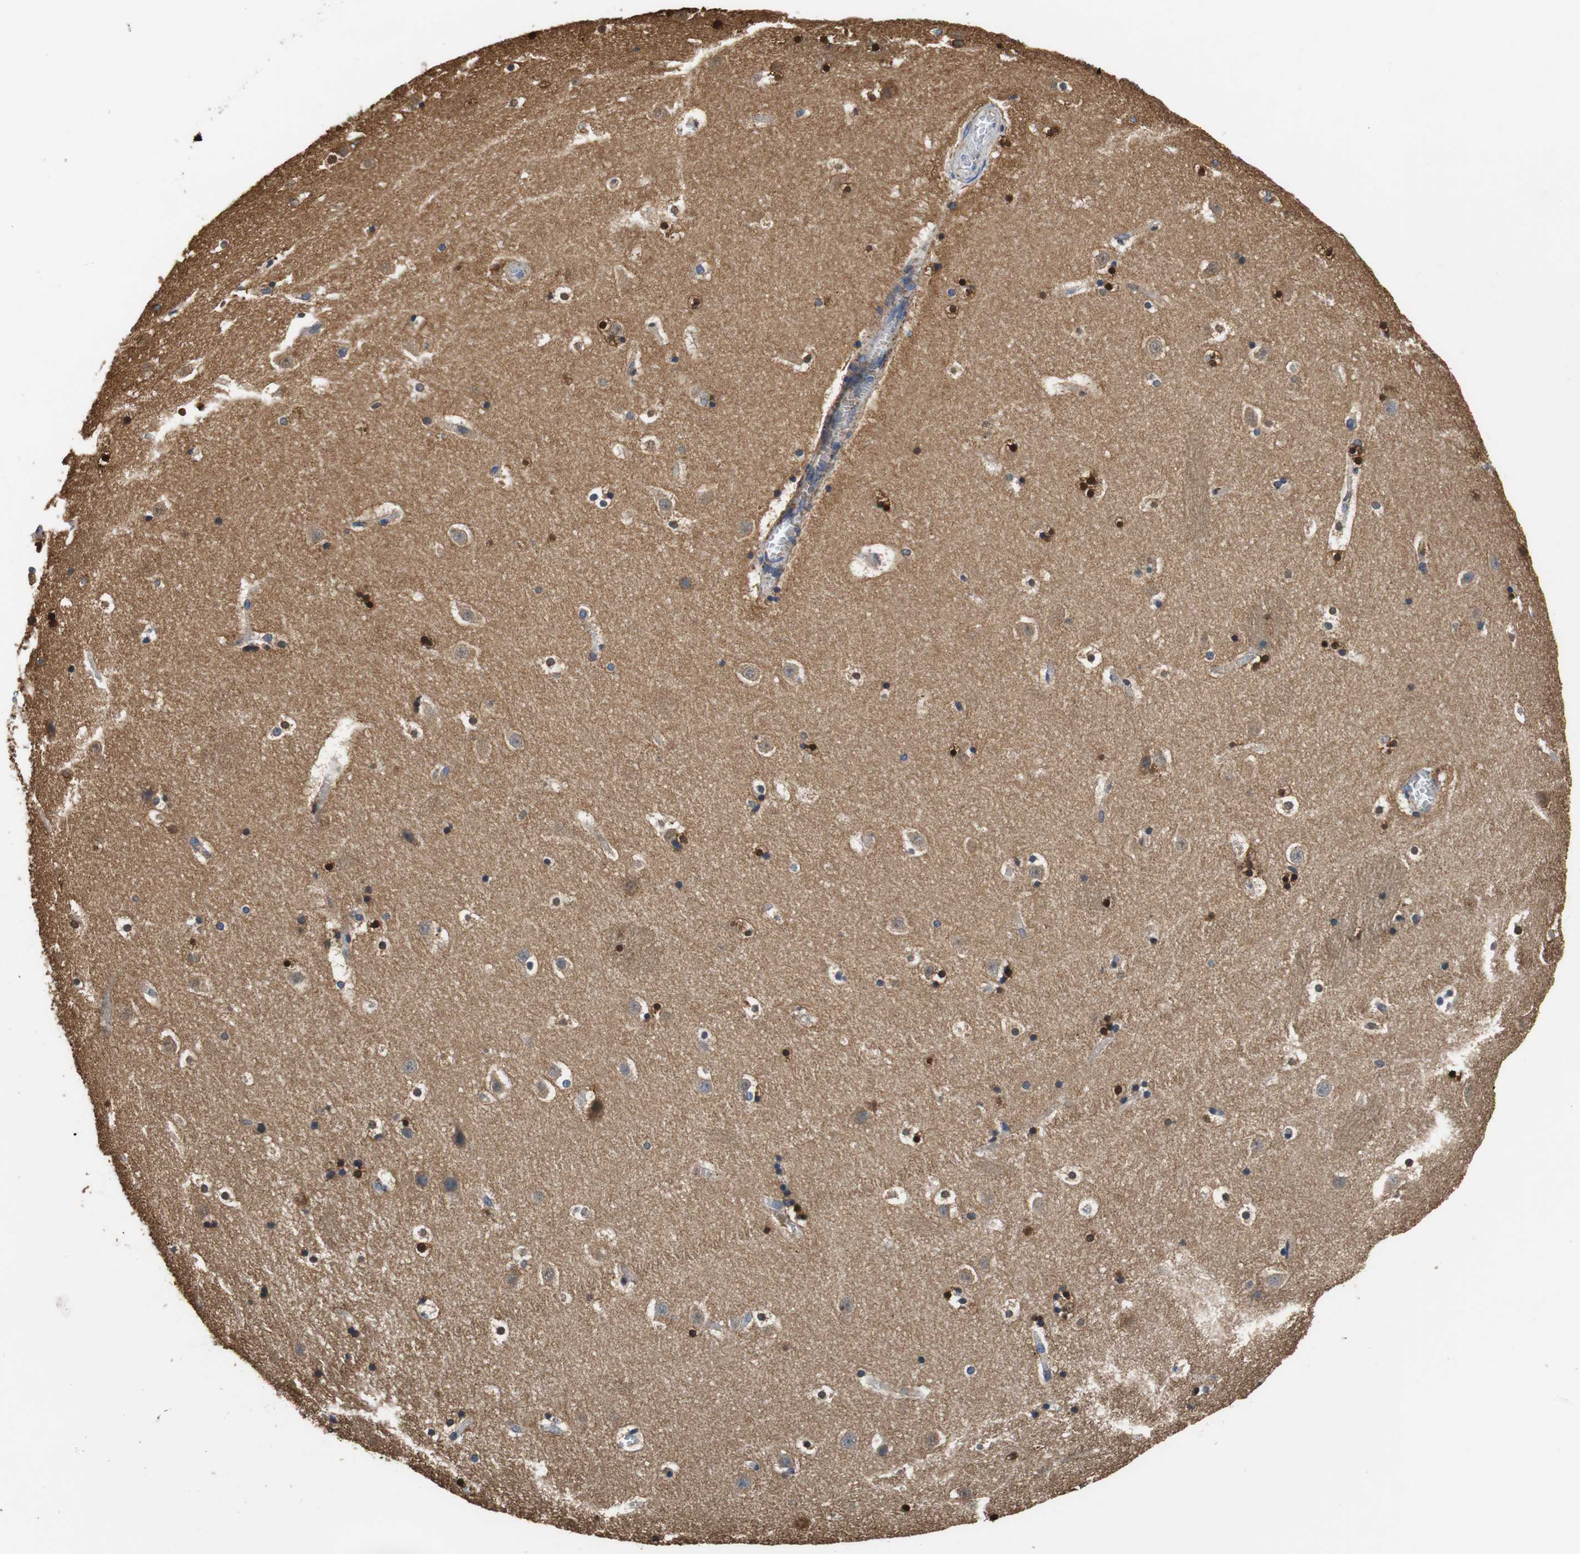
{"staining": {"intensity": "strong", "quantity": ">75%", "location": "cytoplasmic/membranous,nuclear"}, "tissue": "caudate", "cell_type": "Glial cells", "image_type": "normal", "snomed": [{"axis": "morphology", "description": "Normal tissue, NOS"}, {"axis": "topography", "description": "Lateral ventricle wall"}], "caption": "High-magnification brightfield microscopy of unremarkable caudate stained with DAB (3,3'-diaminobenzidine) (brown) and counterstained with hematoxylin (blue). glial cells exhibit strong cytoplasmic/membranous,nuclear staining is identified in about>75% of cells.", "gene": "GSTK1", "patient": {"sex": "male", "age": 45}}